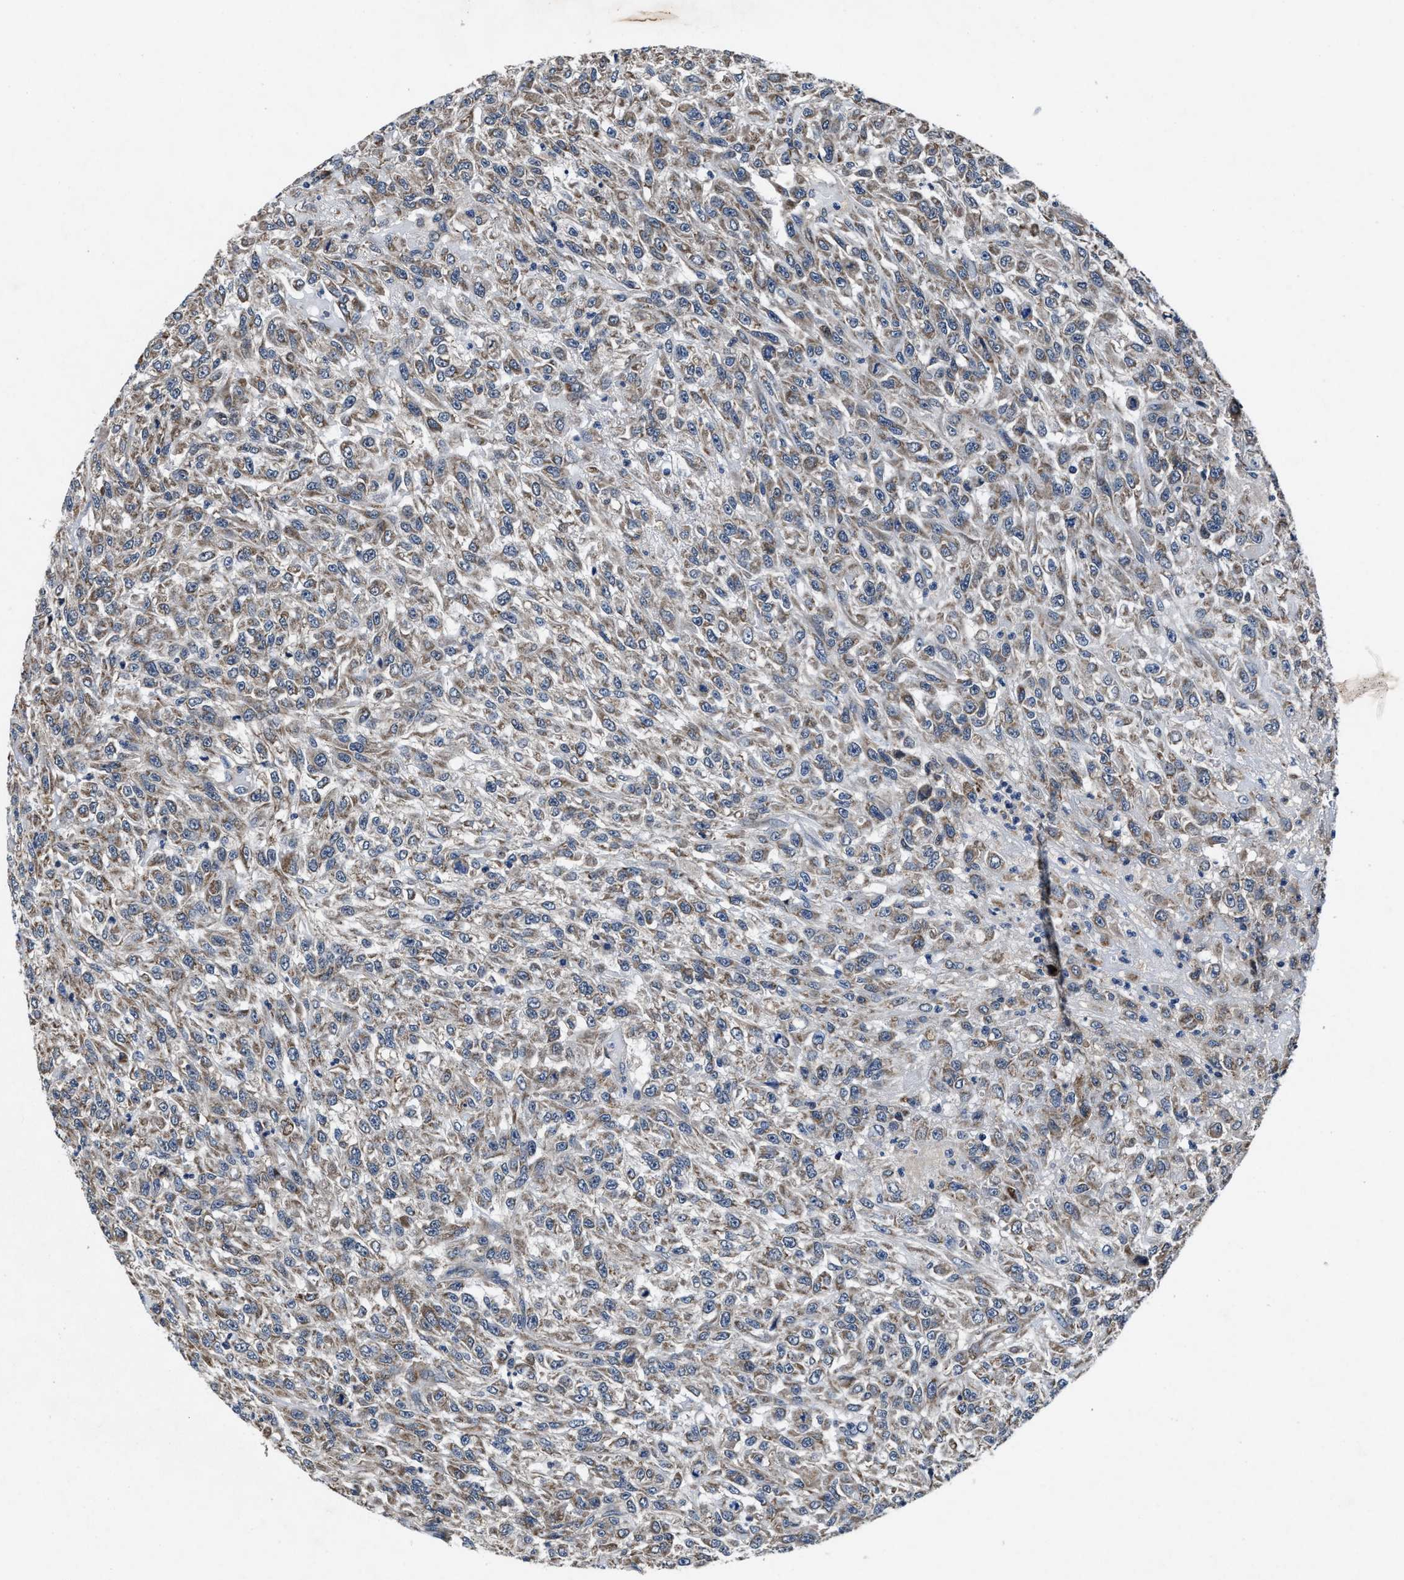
{"staining": {"intensity": "weak", "quantity": ">75%", "location": "cytoplasmic/membranous"}, "tissue": "urothelial cancer", "cell_type": "Tumor cells", "image_type": "cancer", "snomed": [{"axis": "morphology", "description": "Urothelial carcinoma, High grade"}, {"axis": "topography", "description": "Urinary bladder"}], "caption": "Immunohistochemistry (IHC) (DAB (3,3'-diaminobenzidine)) staining of human urothelial cancer demonstrates weak cytoplasmic/membranous protein staining in approximately >75% of tumor cells.", "gene": "TMEM53", "patient": {"sex": "male", "age": 46}}